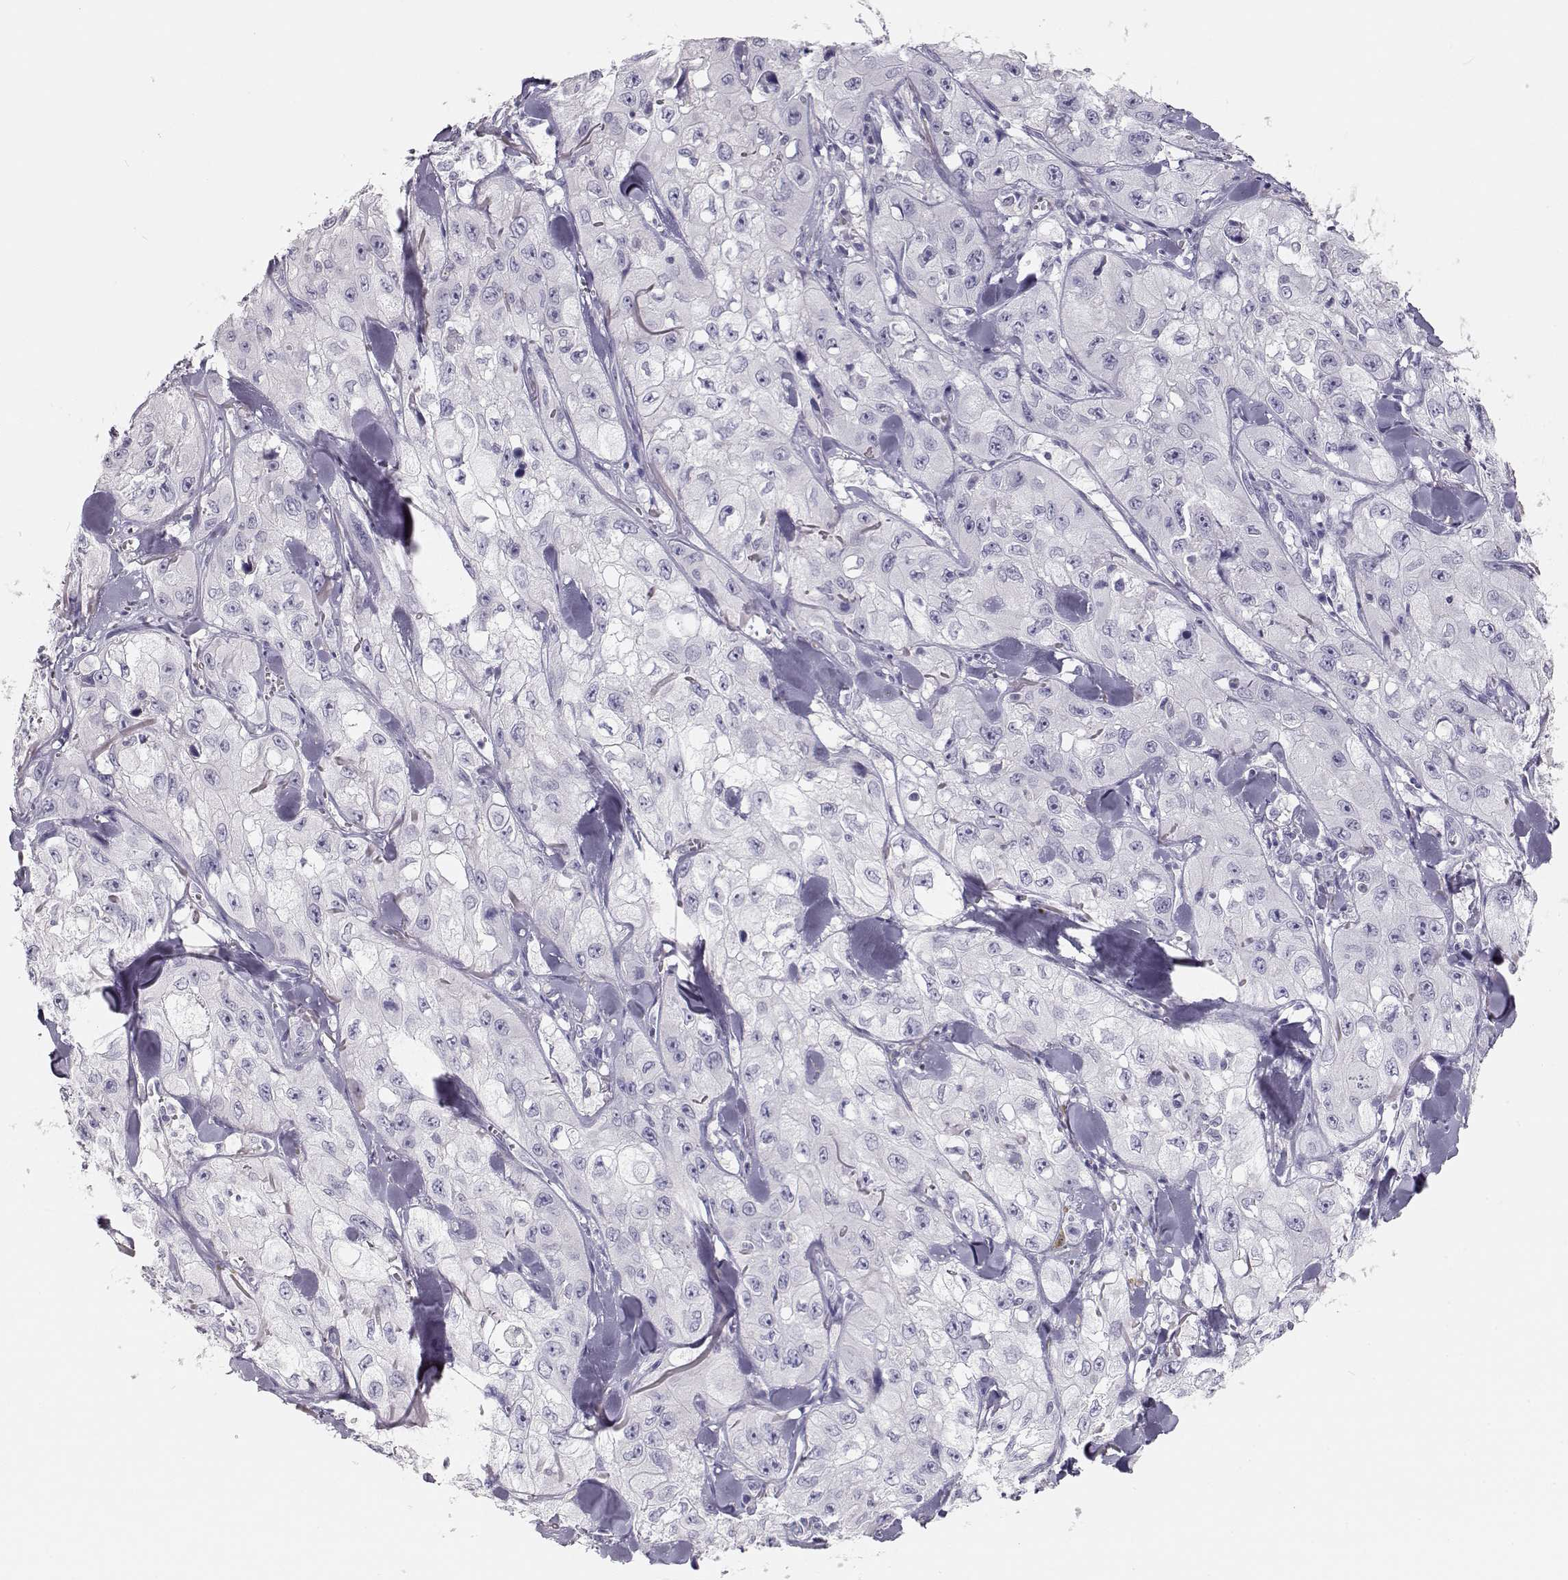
{"staining": {"intensity": "negative", "quantity": "none", "location": "none"}, "tissue": "skin cancer", "cell_type": "Tumor cells", "image_type": "cancer", "snomed": [{"axis": "morphology", "description": "Squamous cell carcinoma, NOS"}, {"axis": "topography", "description": "Skin"}, {"axis": "topography", "description": "Subcutis"}], "caption": "High magnification brightfield microscopy of skin cancer stained with DAB (brown) and counterstained with hematoxylin (blue): tumor cells show no significant expression.", "gene": "LEPR", "patient": {"sex": "male", "age": 73}}